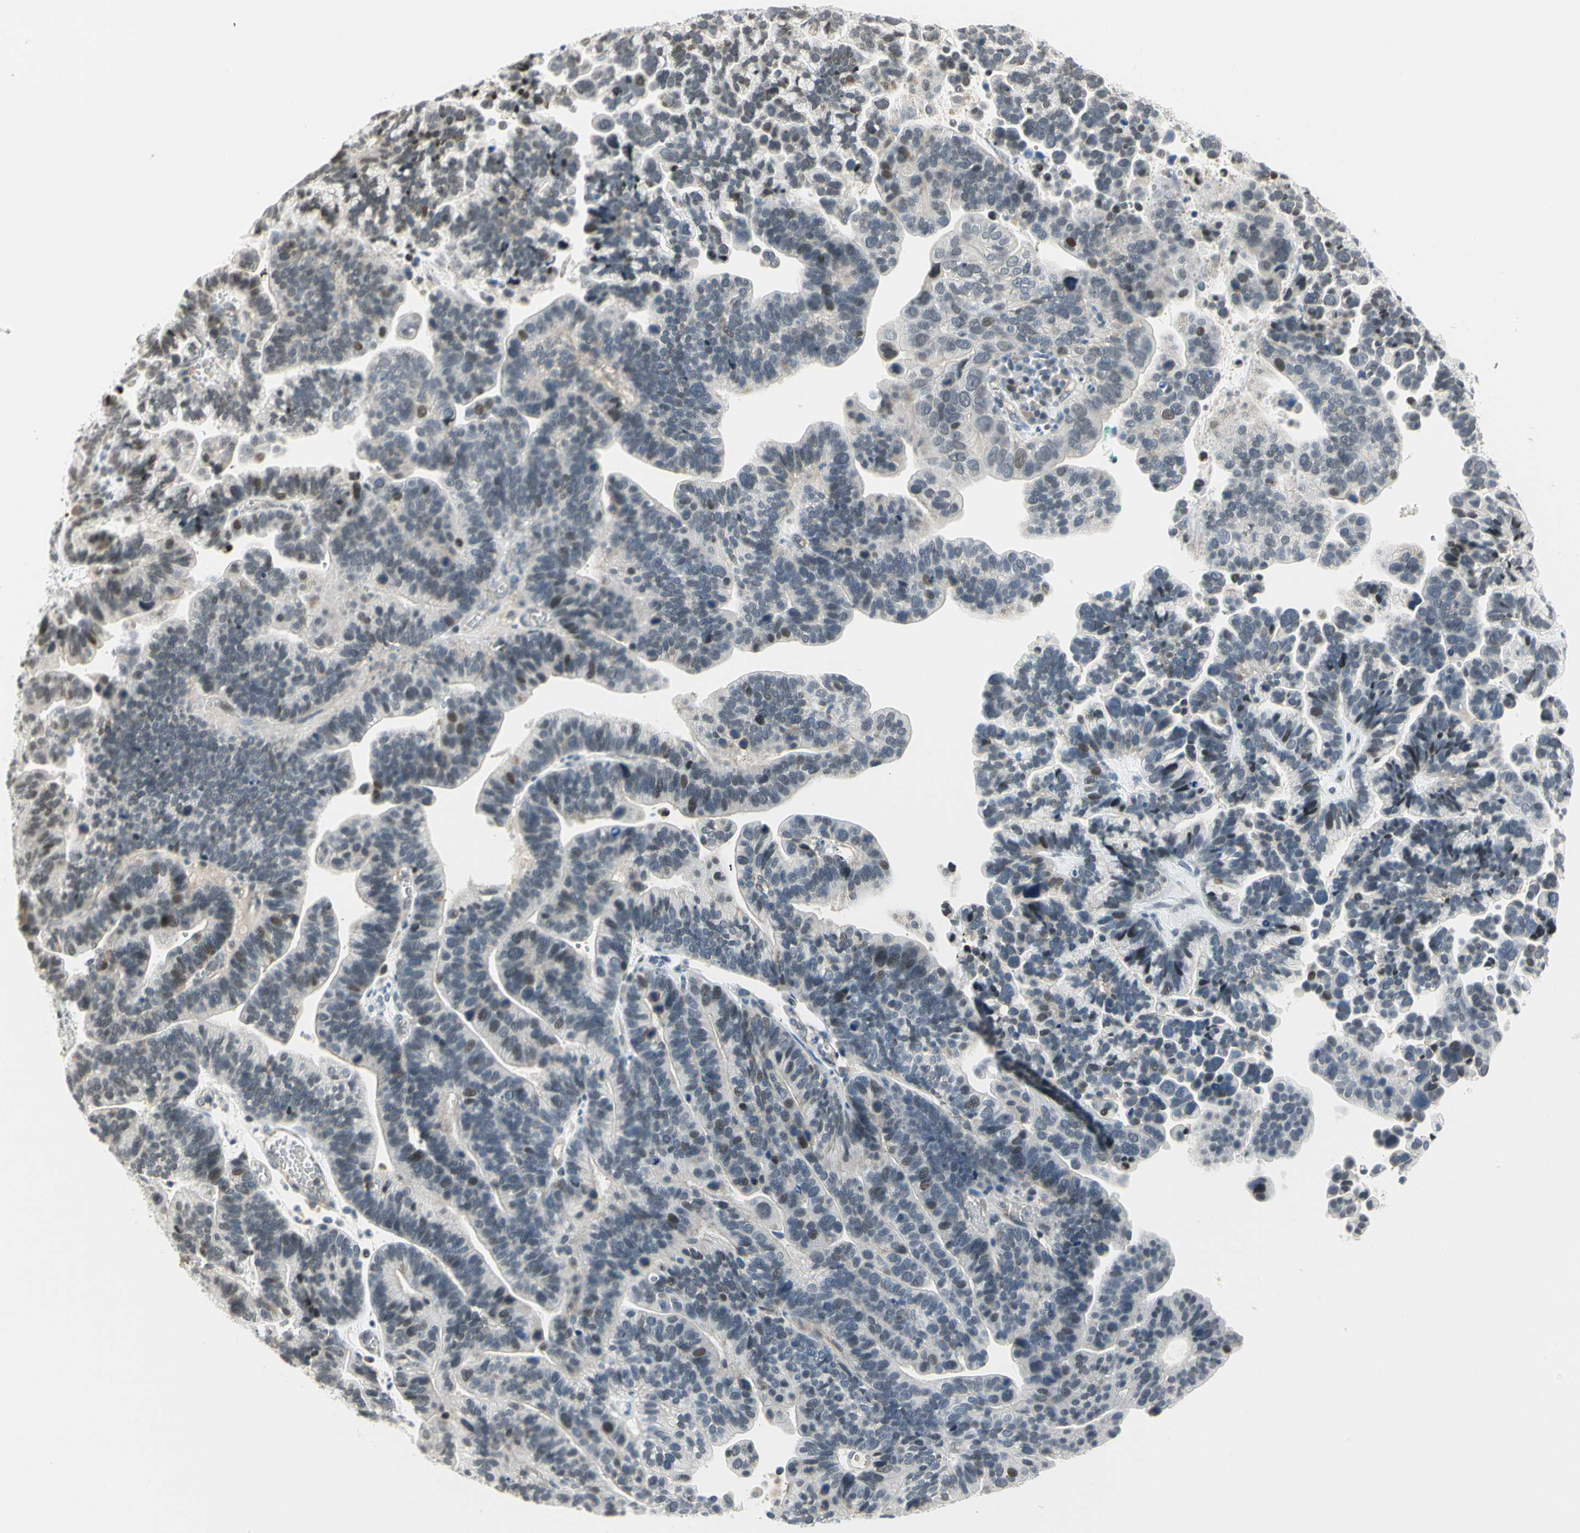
{"staining": {"intensity": "moderate", "quantity": "<25%", "location": "nuclear"}, "tissue": "ovarian cancer", "cell_type": "Tumor cells", "image_type": "cancer", "snomed": [{"axis": "morphology", "description": "Cystadenocarcinoma, serous, NOS"}, {"axis": "topography", "description": "Ovary"}], "caption": "Ovarian serous cystadenocarcinoma tissue reveals moderate nuclear expression in approximately <25% of tumor cells, visualized by immunohistochemistry.", "gene": "IMPG2", "patient": {"sex": "female", "age": 56}}